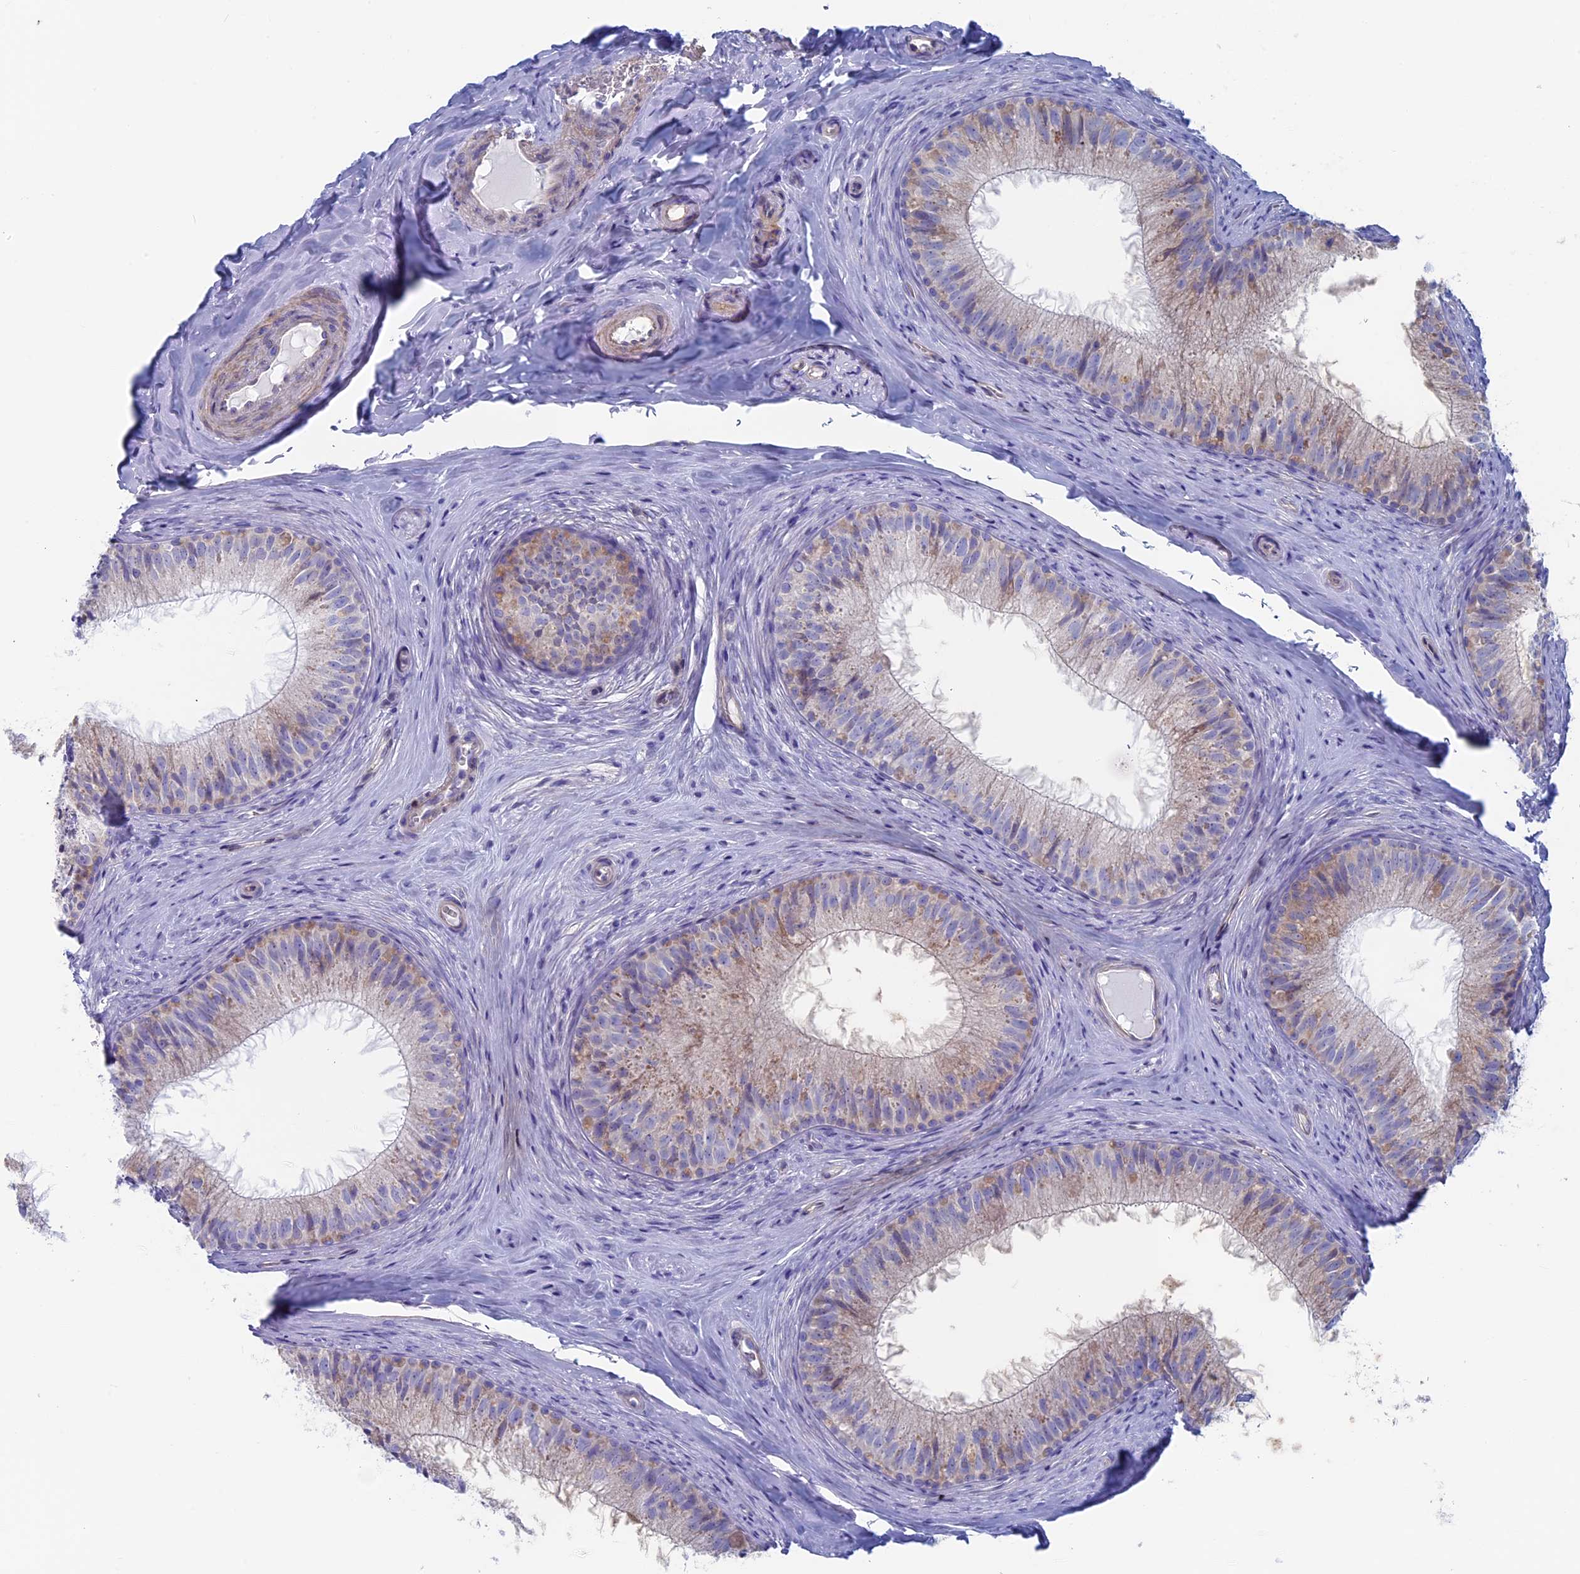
{"staining": {"intensity": "weak", "quantity": "<25%", "location": "cytoplasmic/membranous"}, "tissue": "epididymis", "cell_type": "Glandular cells", "image_type": "normal", "snomed": [{"axis": "morphology", "description": "Normal tissue, NOS"}, {"axis": "topography", "description": "Epididymis"}], "caption": "Immunohistochemistry (IHC) micrograph of normal epididymis: human epididymis stained with DAB exhibits no significant protein expression in glandular cells. Nuclei are stained in blue.", "gene": "MAGEB6", "patient": {"sex": "male", "age": 34}}